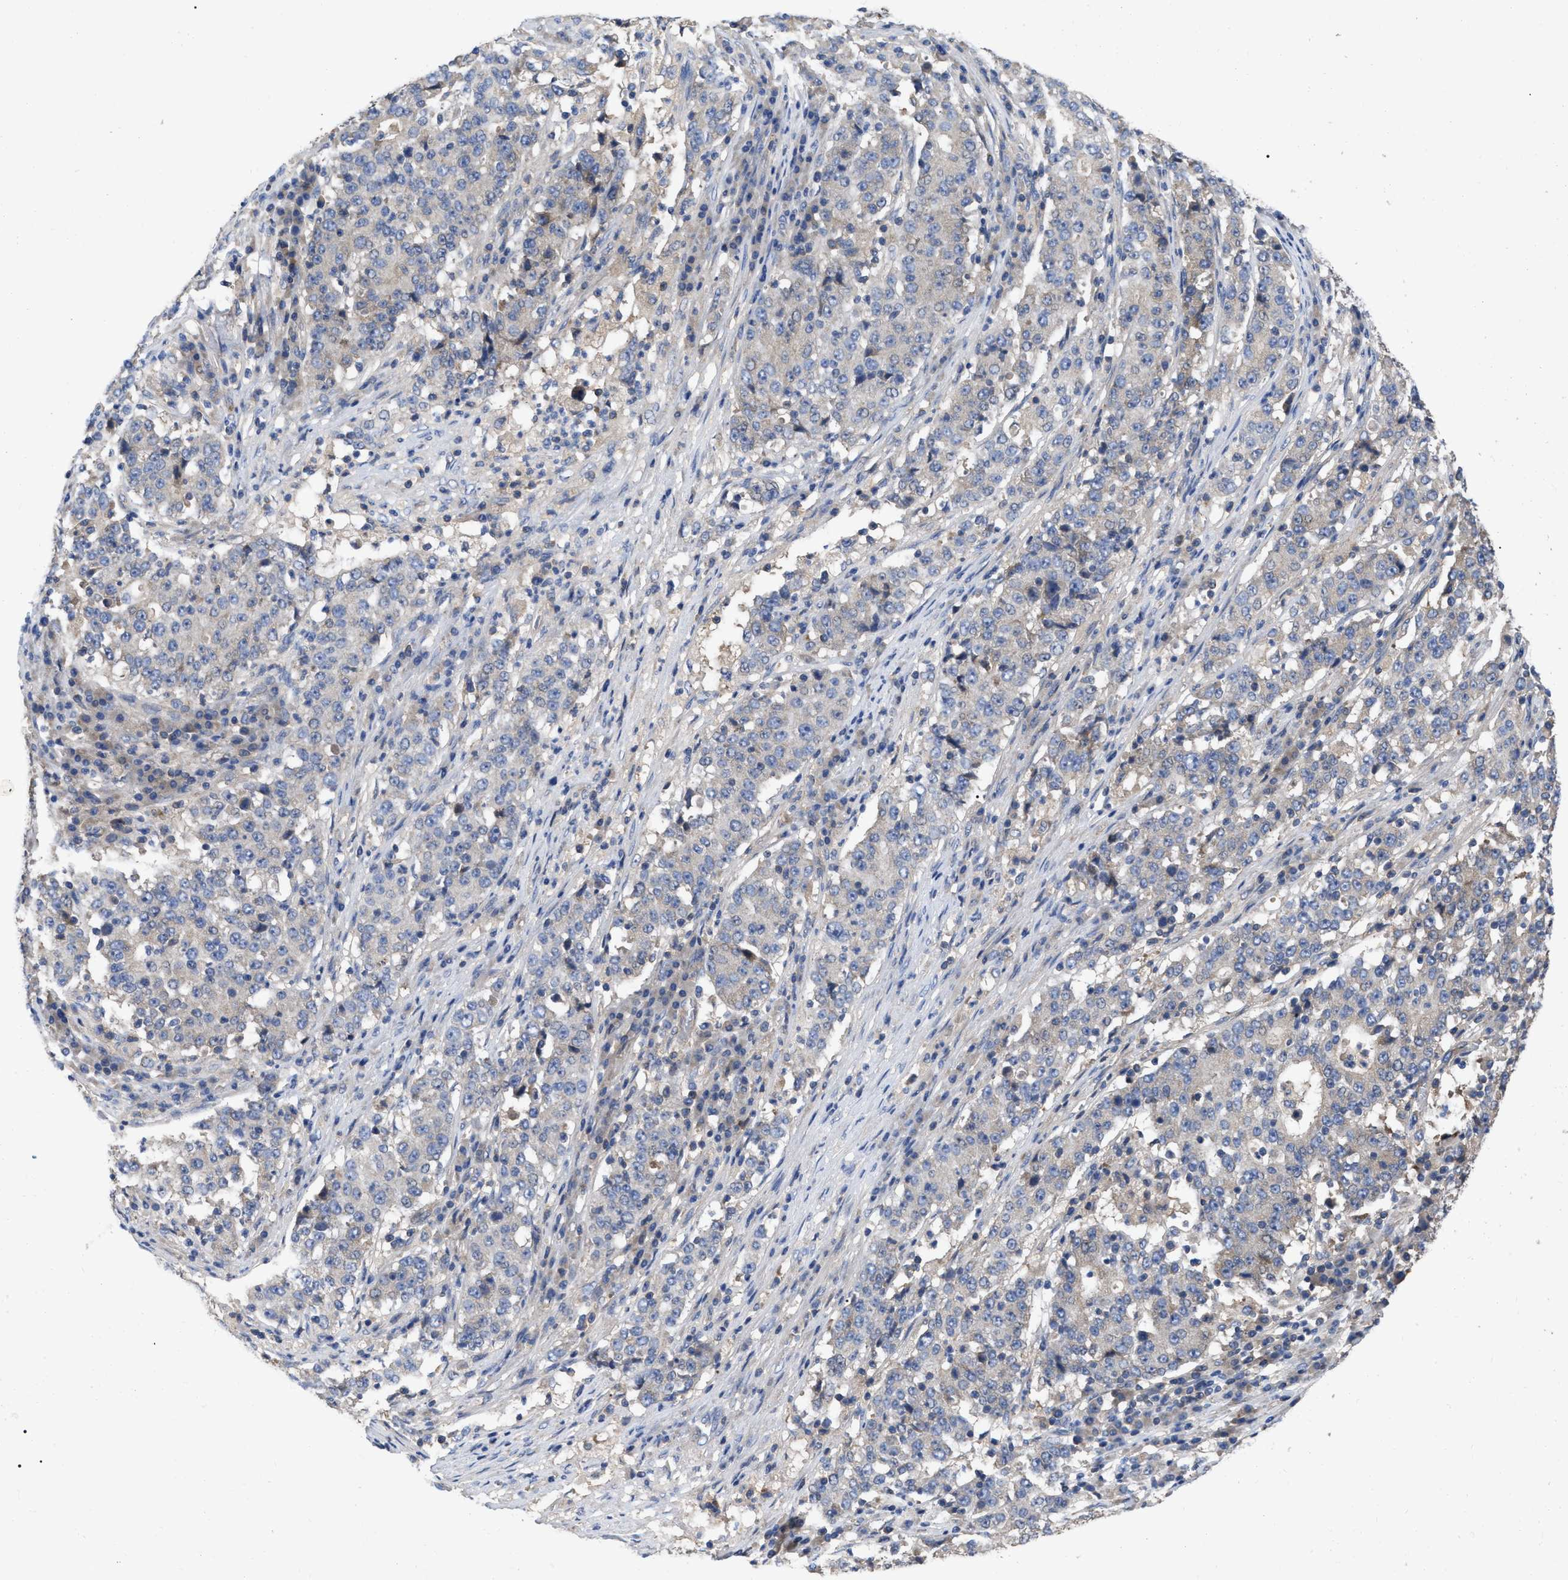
{"staining": {"intensity": "negative", "quantity": "none", "location": "none"}, "tissue": "stomach cancer", "cell_type": "Tumor cells", "image_type": "cancer", "snomed": [{"axis": "morphology", "description": "Adenocarcinoma, NOS"}, {"axis": "topography", "description": "Stomach"}], "caption": "This is an immunohistochemistry (IHC) micrograph of human stomach cancer. There is no positivity in tumor cells.", "gene": "RAP1GDS1", "patient": {"sex": "male", "age": 59}}